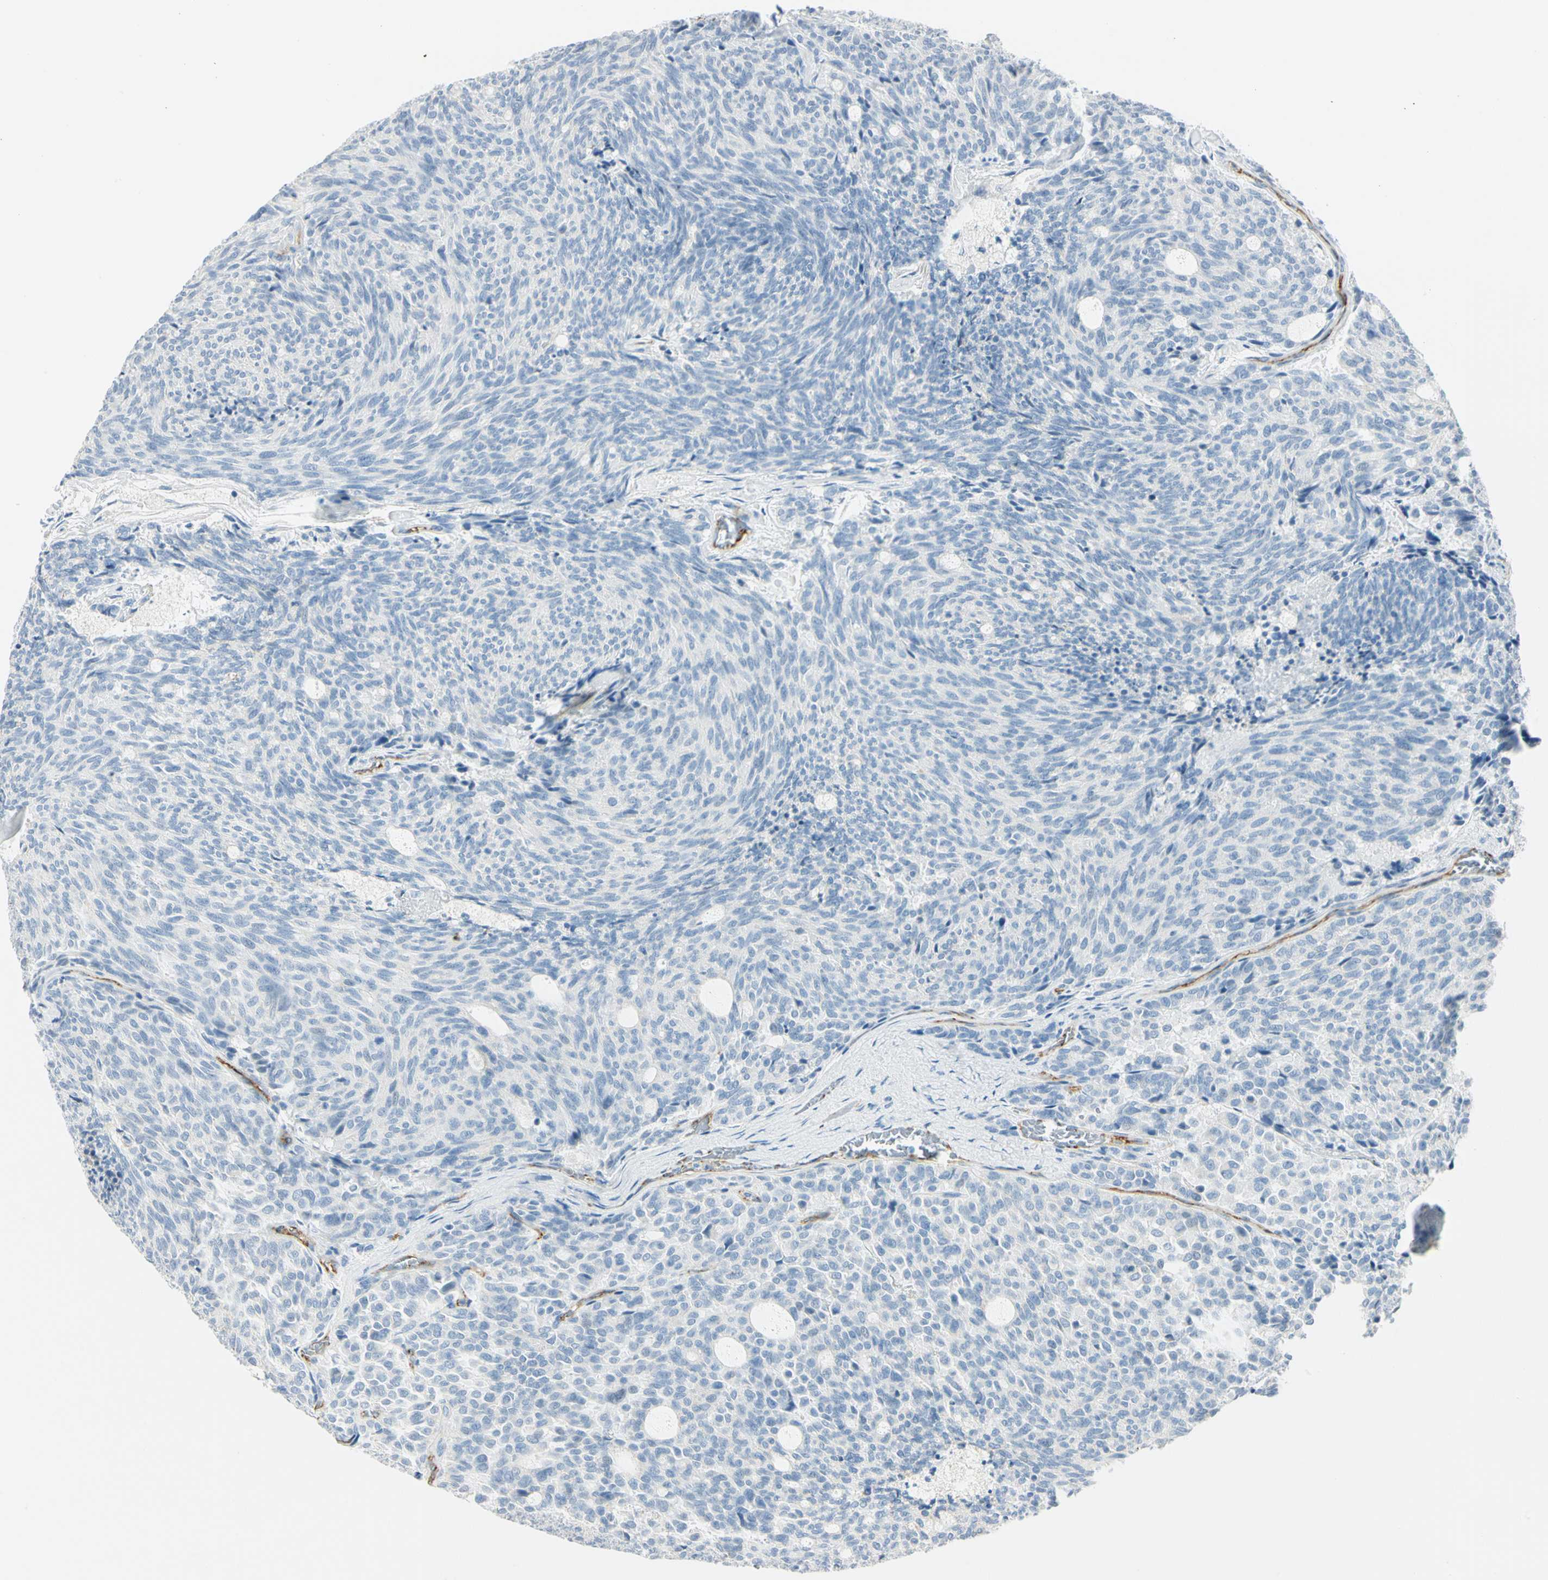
{"staining": {"intensity": "negative", "quantity": "none", "location": "none"}, "tissue": "carcinoid", "cell_type": "Tumor cells", "image_type": "cancer", "snomed": [{"axis": "morphology", "description": "Carcinoid, malignant, NOS"}, {"axis": "topography", "description": "Pancreas"}], "caption": "A high-resolution image shows immunohistochemistry (IHC) staining of carcinoid (malignant), which shows no significant expression in tumor cells. (Brightfield microscopy of DAB immunohistochemistry (IHC) at high magnification).", "gene": "VPS9D1", "patient": {"sex": "female", "age": 54}}